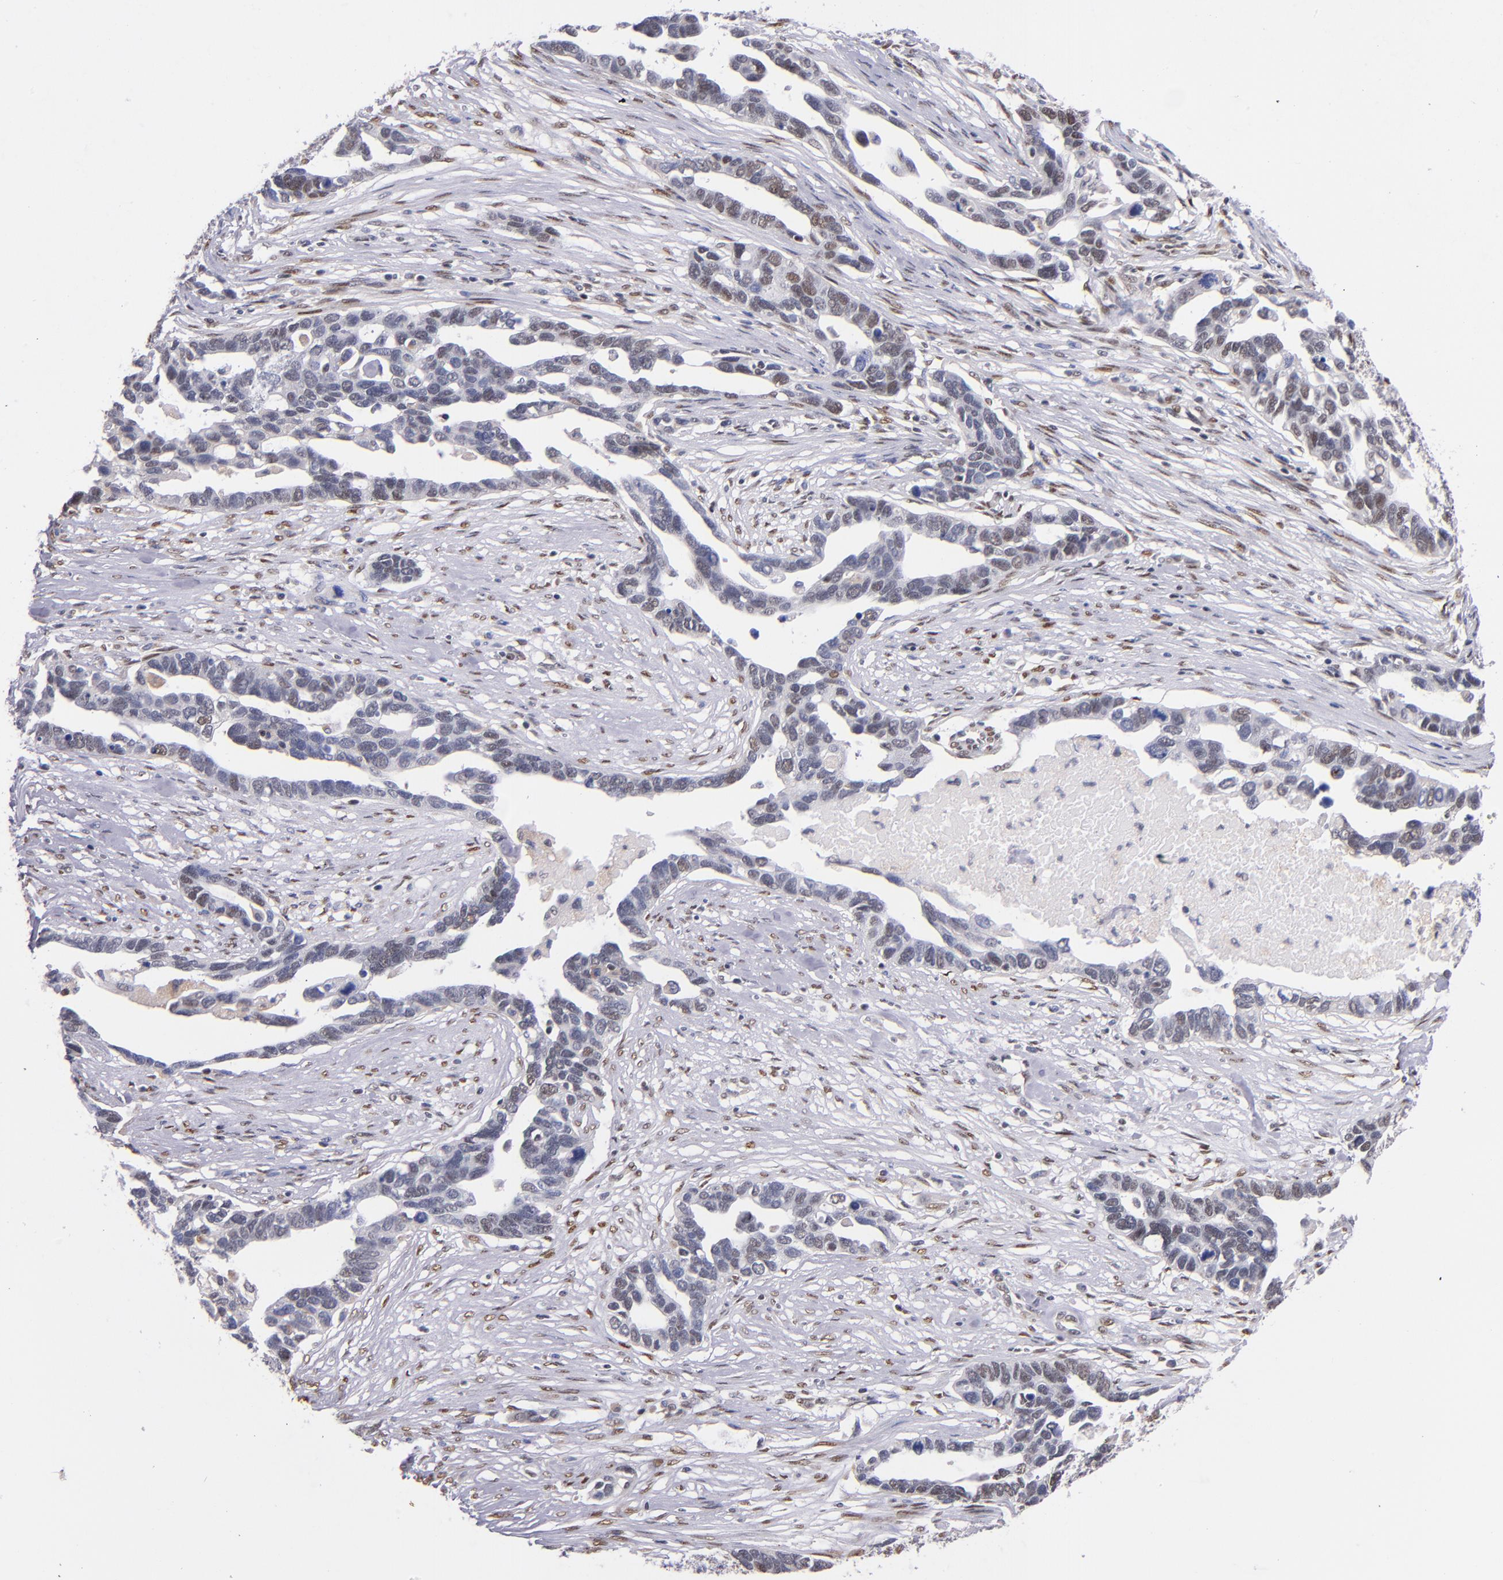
{"staining": {"intensity": "weak", "quantity": "<25%", "location": "nuclear"}, "tissue": "ovarian cancer", "cell_type": "Tumor cells", "image_type": "cancer", "snomed": [{"axis": "morphology", "description": "Cystadenocarcinoma, serous, NOS"}, {"axis": "topography", "description": "Ovary"}], "caption": "Tumor cells show no significant staining in ovarian cancer (serous cystadenocarcinoma).", "gene": "SRF", "patient": {"sex": "female", "age": 54}}